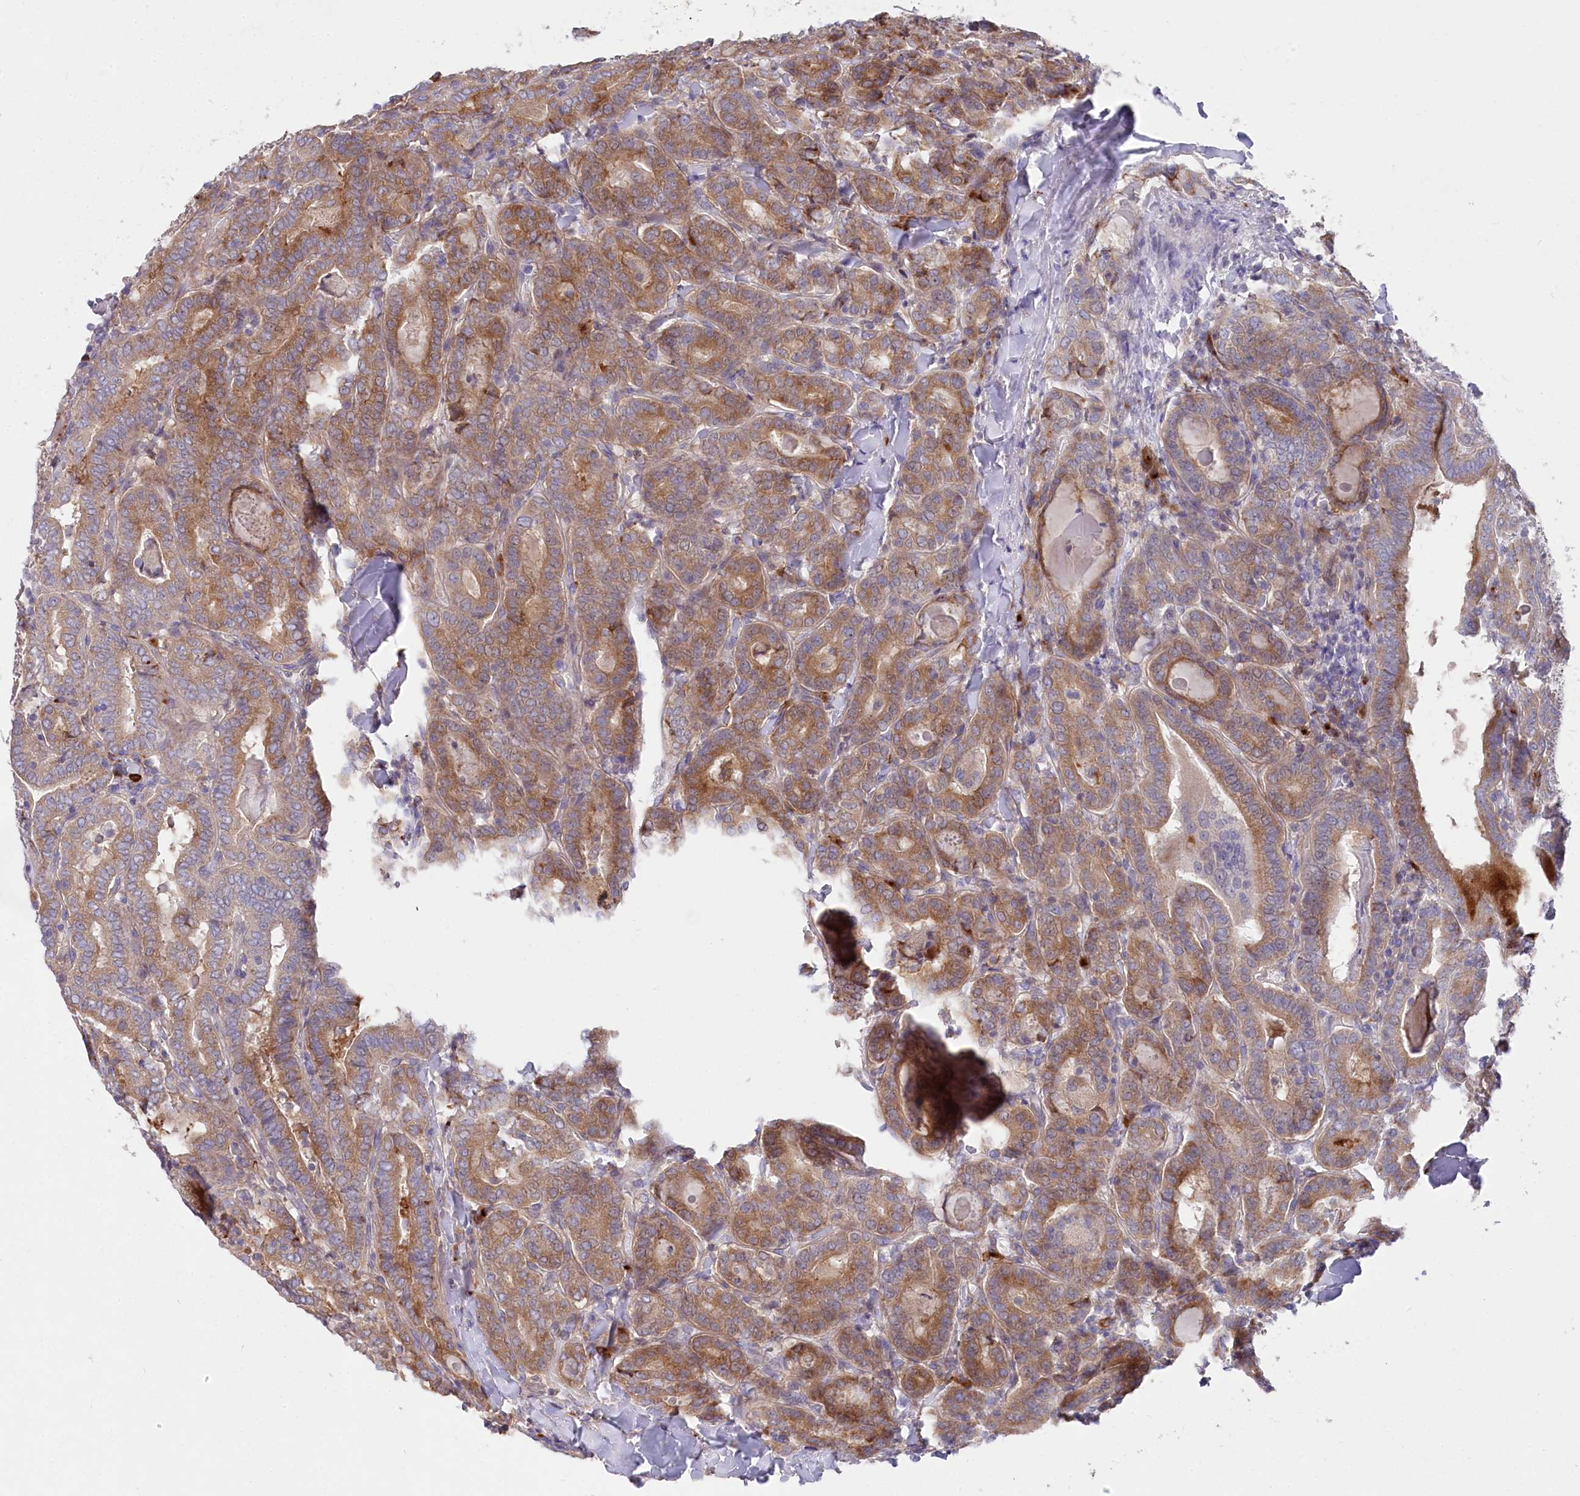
{"staining": {"intensity": "moderate", "quantity": "25%-75%", "location": "cytoplasmic/membranous"}, "tissue": "thyroid cancer", "cell_type": "Tumor cells", "image_type": "cancer", "snomed": [{"axis": "morphology", "description": "Papillary adenocarcinoma, NOS"}, {"axis": "topography", "description": "Thyroid gland"}], "caption": "Thyroid cancer (papillary adenocarcinoma) was stained to show a protein in brown. There is medium levels of moderate cytoplasmic/membranous expression in approximately 25%-75% of tumor cells. (IHC, brightfield microscopy, high magnification).", "gene": "POGLUT1", "patient": {"sex": "female", "age": 72}}